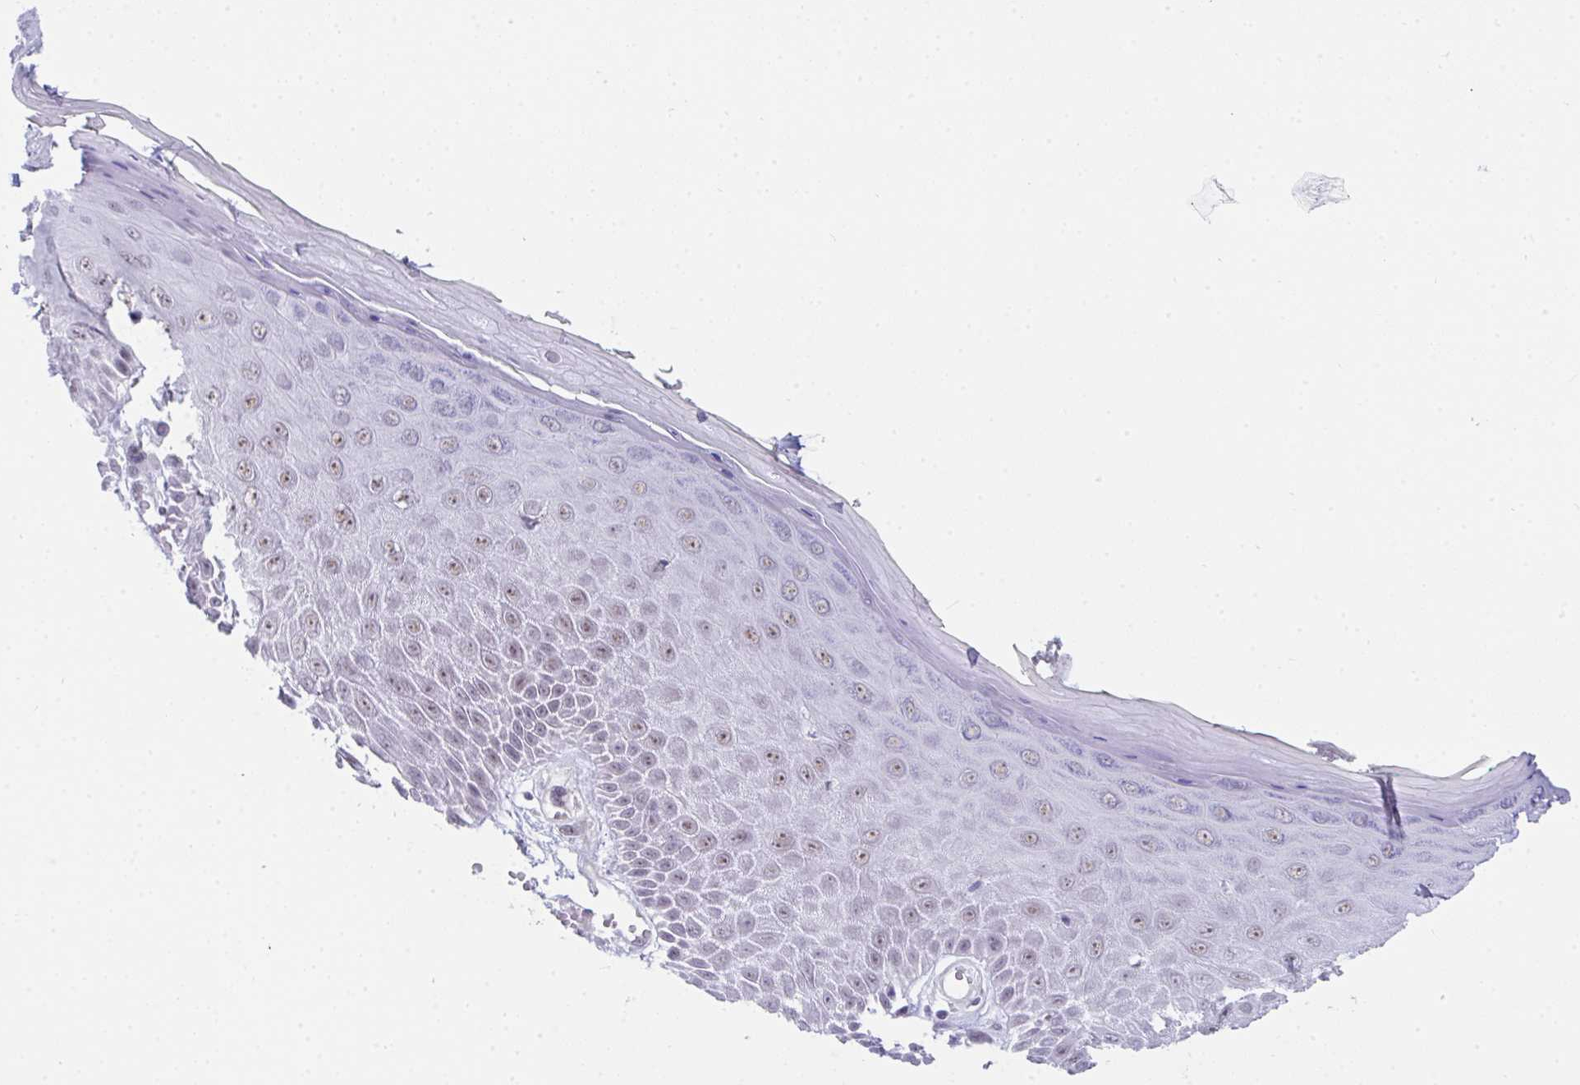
{"staining": {"intensity": "moderate", "quantity": "25%-75%", "location": "nuclear"}, "tissue": "skin", "cell_type": "Epidermal cells", "image_type": "normal", "snomed": [{"axis": "morphology", "description": "Normal tissue, NOS"}, {"axis": "topography", "description": "Anal"}, {"axis": "topography", "description": "Peripheral nerve tissue"}], "caption": "IHC micrograph of normal skin: human skin stained using IHC exhibits medium levels of moderate protein expression localized specifically in the nuclear of epidermal cells, appearing as a nuclear brown color.", "gene": "CDK13", "patient": {"sex": "male", "age": 78}}